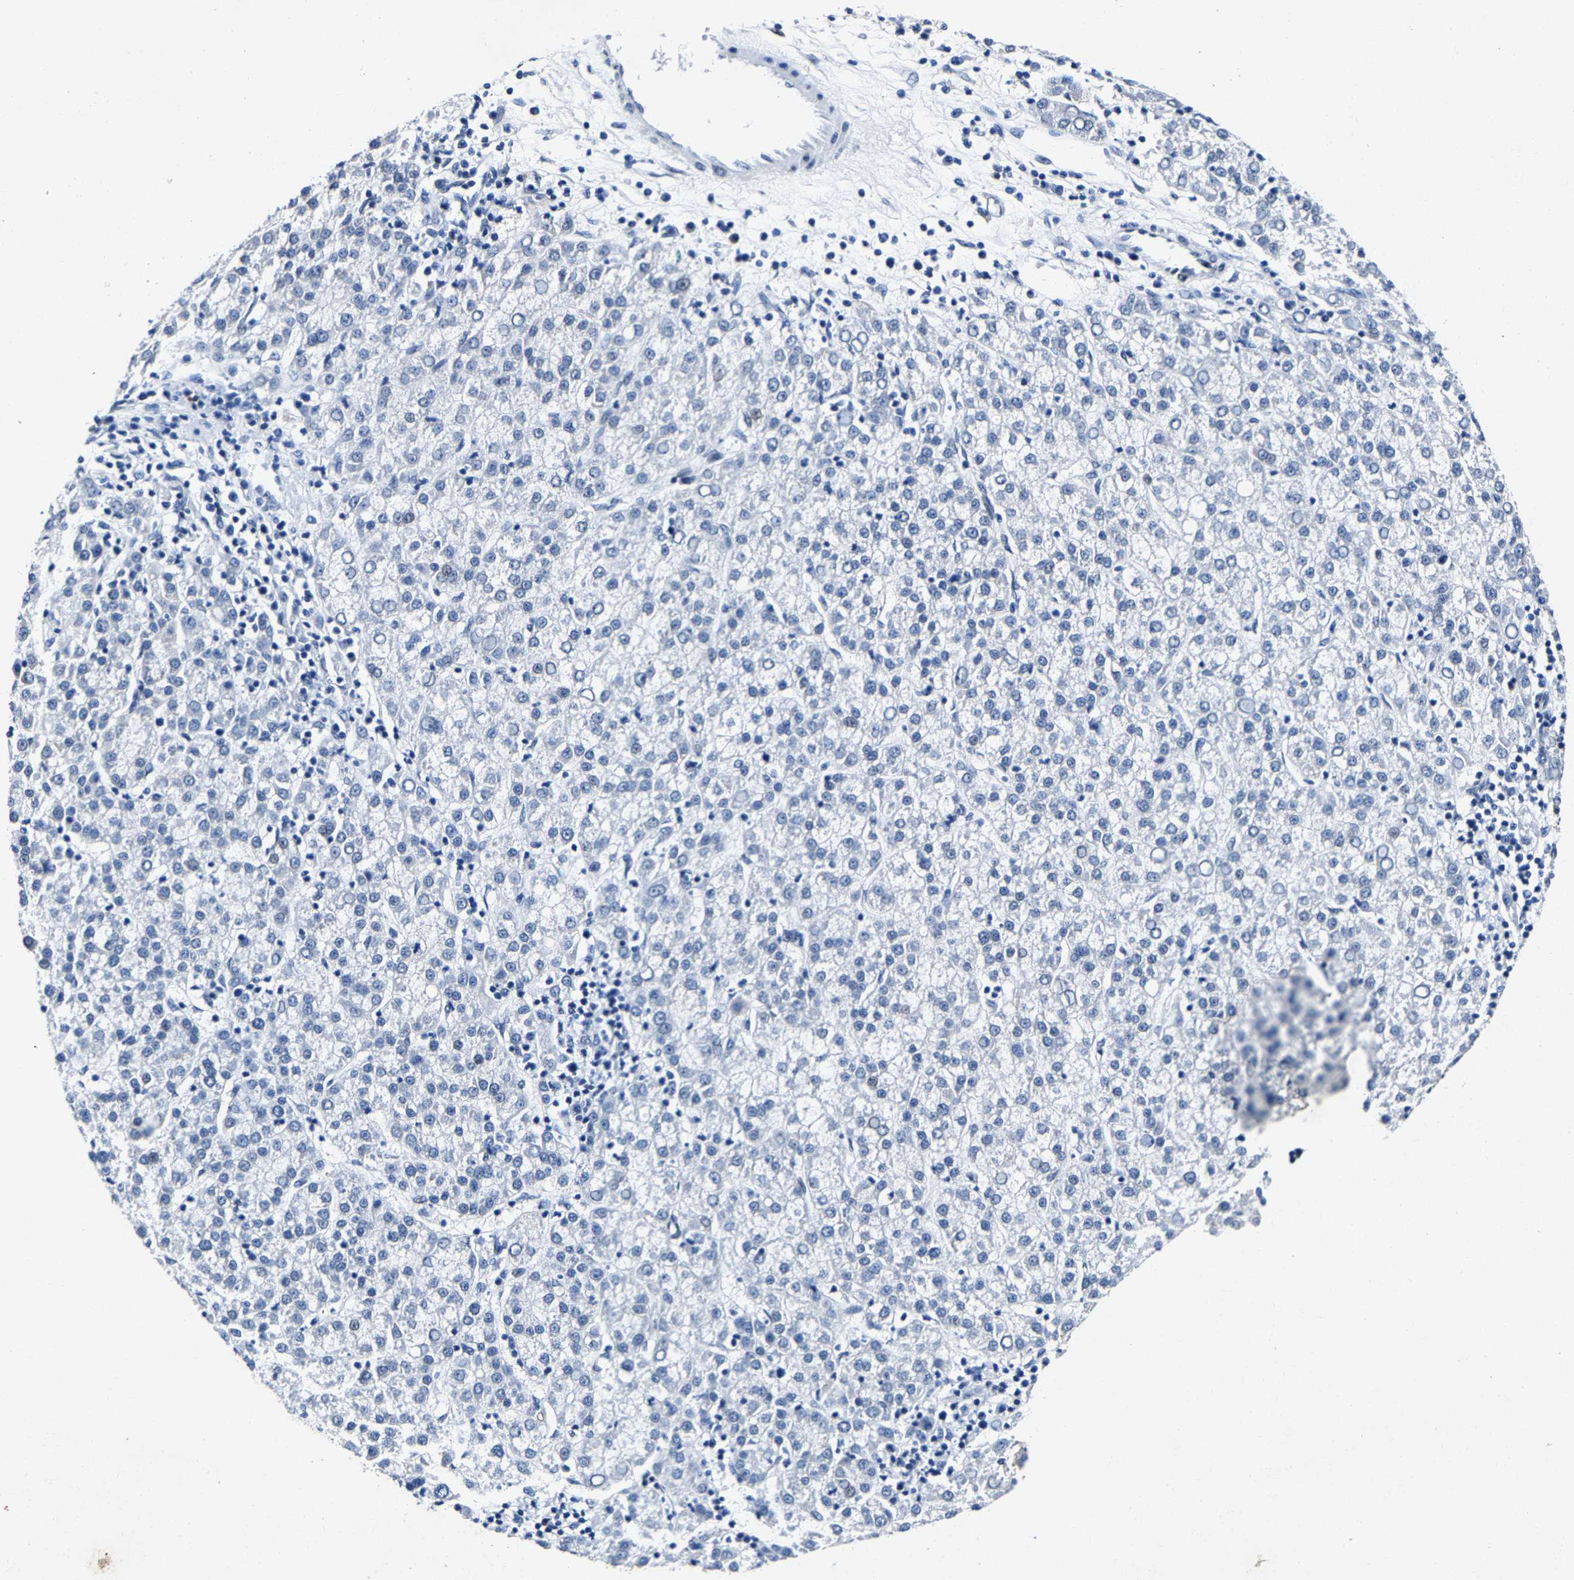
{"staining": {"intensity": "negative", "quantity": "none", "location": "none"}, "tissue": "liver cancer", "cell_type": "Tumor cells", "image_type": "cancer", "snomed": [{"axis": "morphology", "description": "Carcinoma, Hepatocellular, NOS"}, {"axis": "topography", "description": "Liver"}], "caption": "DAB (3,3'-diaminobenzidine) immunohistochemical staining of human liver cancer (hepatocellular carcinoma) exhibits no significant staining in tumor cells.", "gene": "UBN2", "patient": {"sex": "female", "age": 58}}